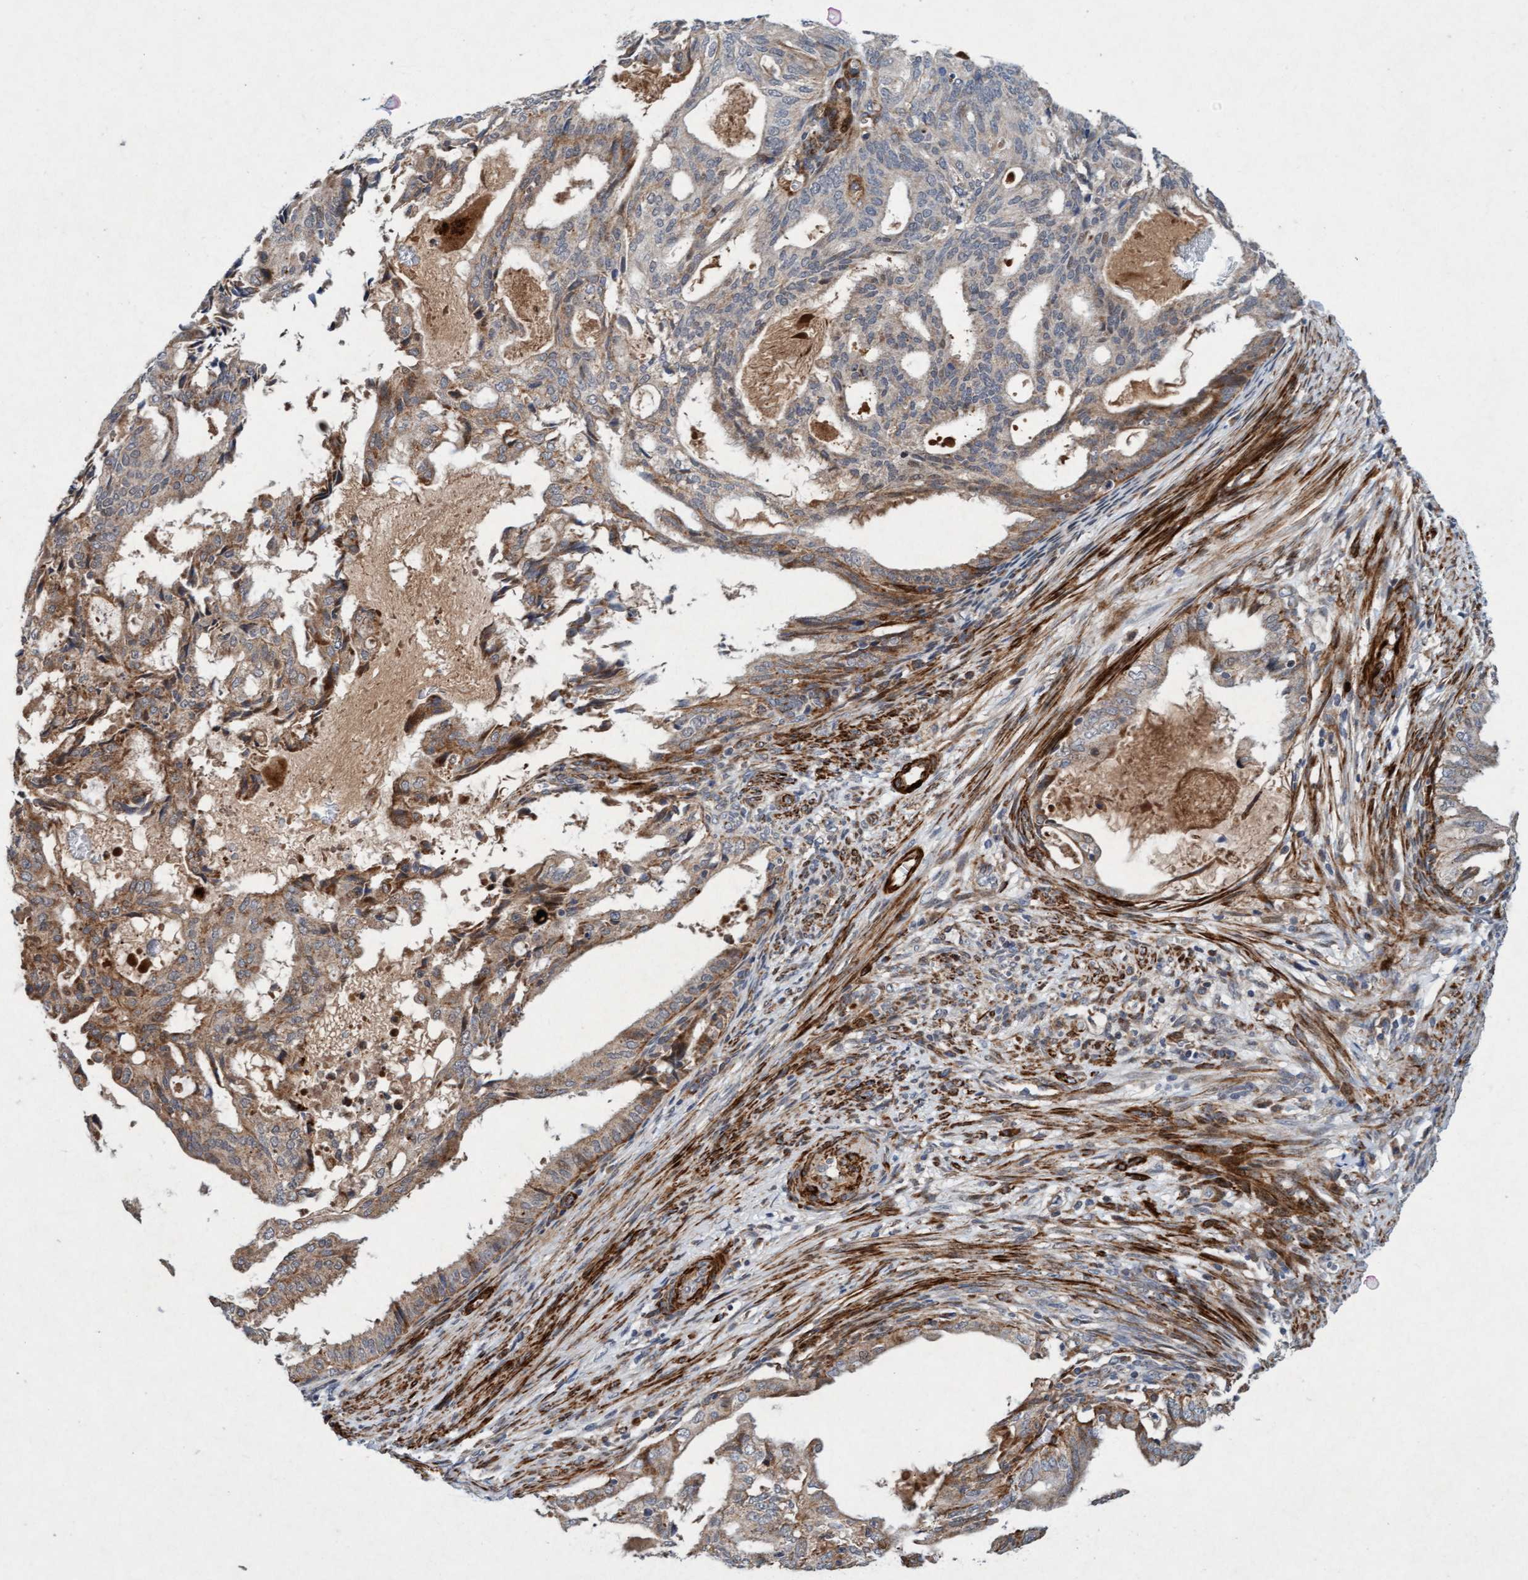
{"staining": {"intensity": "weak", "quantity": ">75%", "location": "cytoplasmic/membranous"}, "tissue": "endometrial cancer", "cell_type": "Tumor cells", "image_type": "cancer", "snomed": [{"axis": "morphology", "description": "Adenocarcinoma, NOS"}, {"axis": "topography", "description": "Endometrium"}], "caption": "An image showing weak cytoplasmic/membranous staining in approximately >75% of tumor cells in endometrial adenocarcinoma, as visualized by brown immunohistochemical staining.", "gene": "TMEM70", "patient": {"sex": "female", "age": 58}}